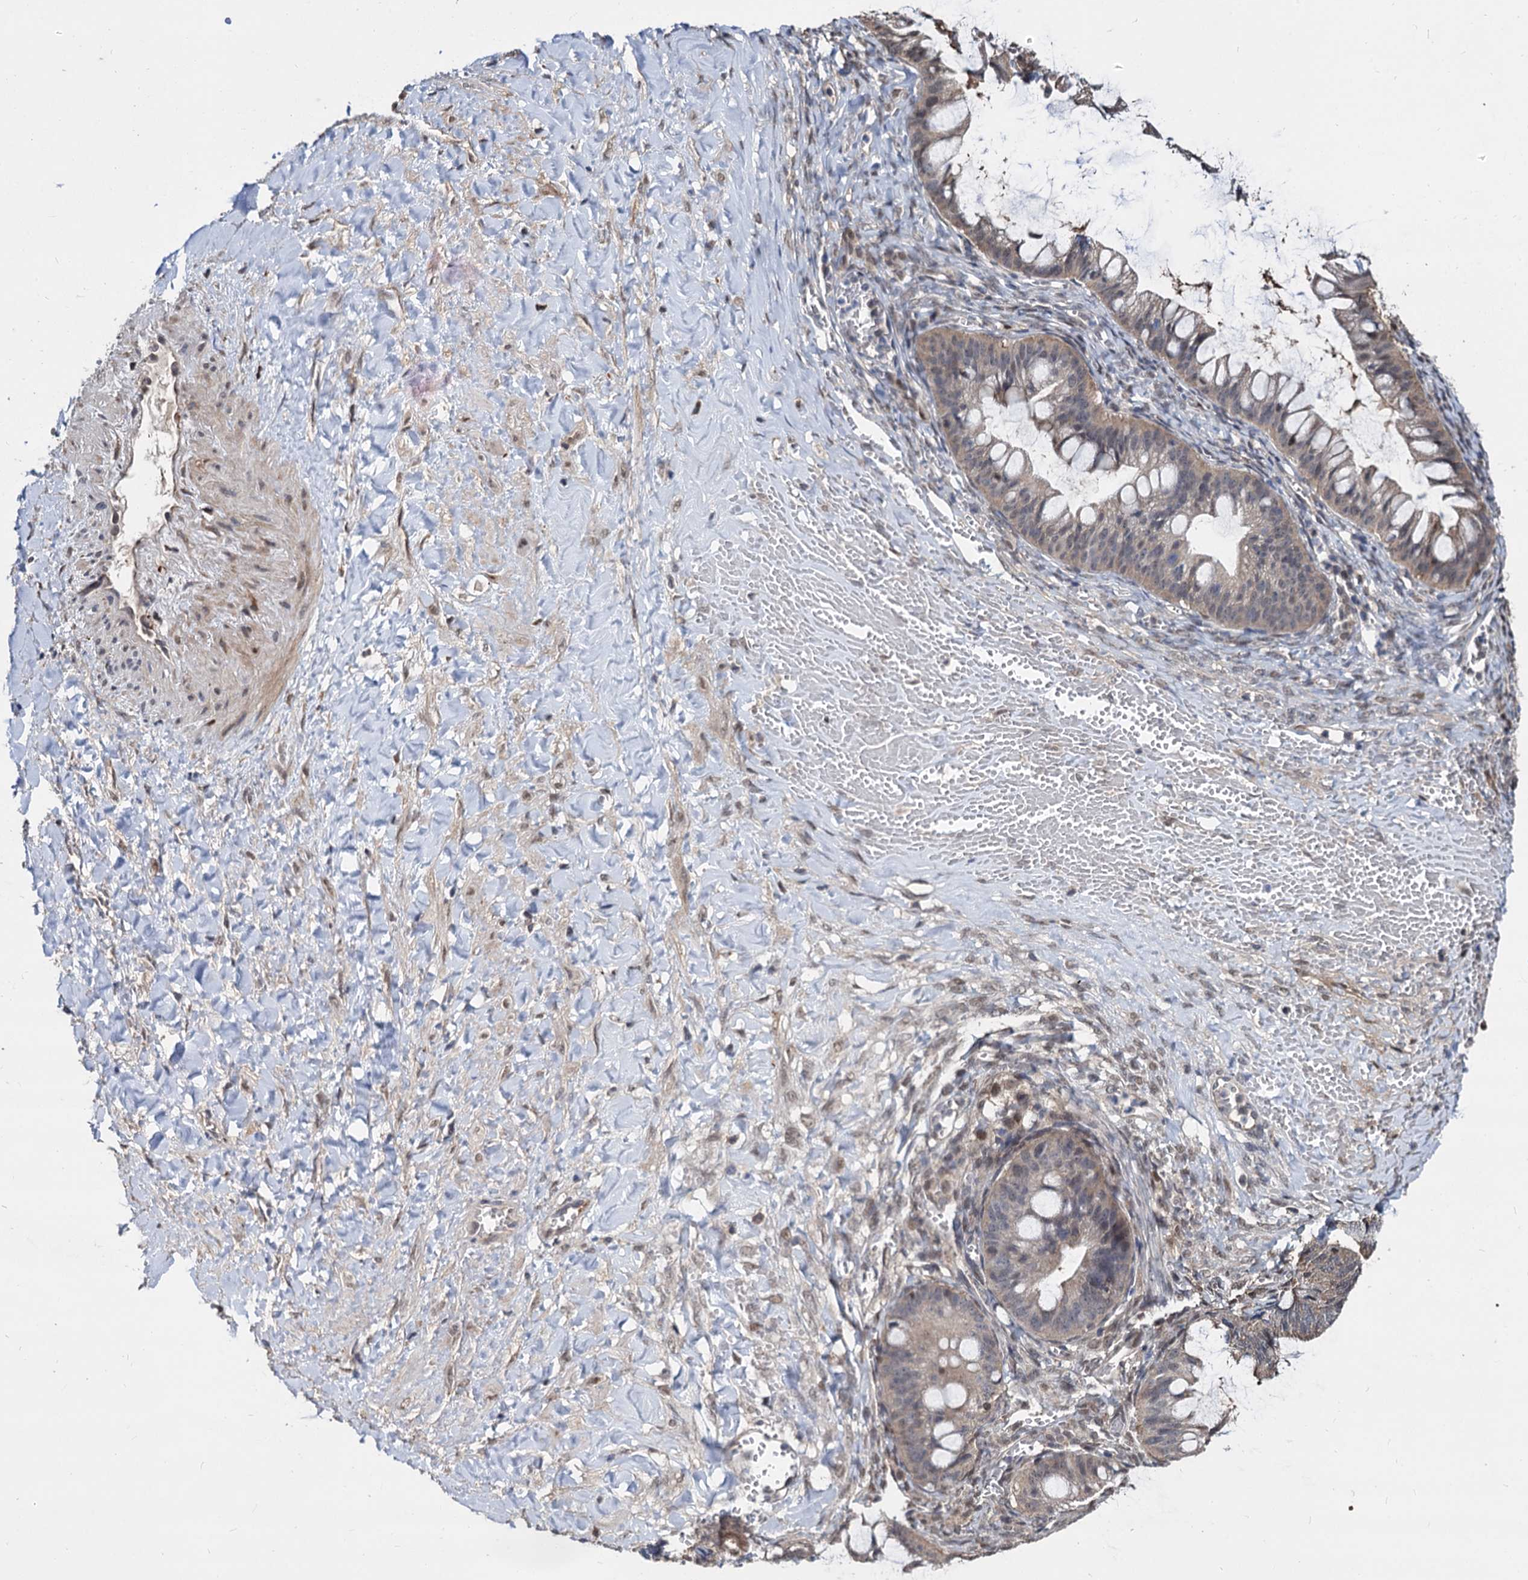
{"staining": {"intensity": "weak", "quantity": "25%-75%", "location": "nuclear"}, "tissue": "ovarian cancer", "cell_type": "Tumor cells", "image_type": "cancer", "snomed": [{"axis": "morphology", "description": "Cystadenocarcinoma, mucinous, NOS"}, {"axis": "topography", "description": "Ovary"}], "caption": "Ovarian cancer was stained to show a protein in brown. There is low levels of weak nuclear expression in about 25%-75% of tumor cells.", "gene": "PSMD4", "patient": {"sex": "female", "age": 73}}